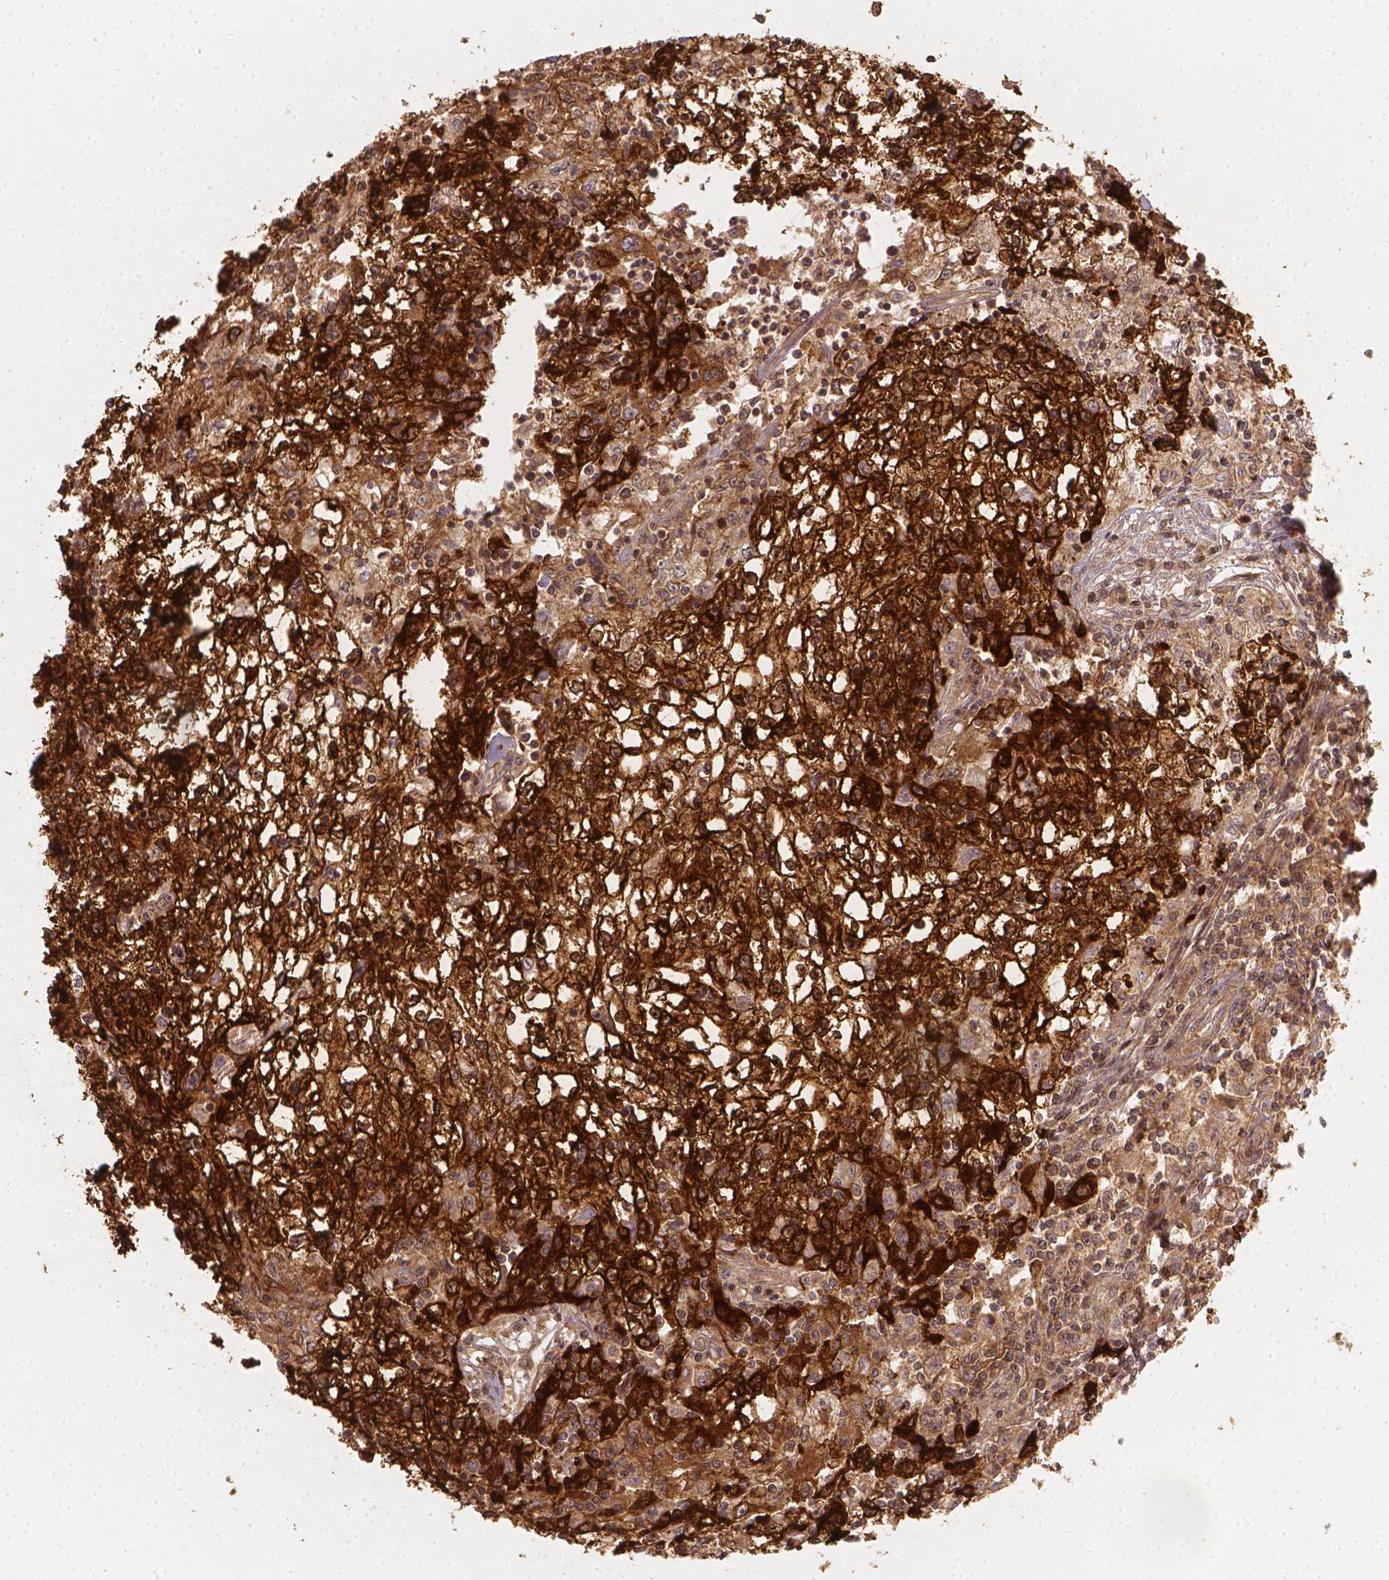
{"staining": {"intensity": "strong", "quantity": ">75%", "location": "cytoplasmic/membranous"}, "tissue": "cervical cancer", "cell_type": "Tumor cells", "image_type": "cancer", "snomed": [{"axis": "morphology", "description": "Squamous cell carcinoma, NOS"}, {"axis": "topography", "description": "Cervix"}], "caption": "IHC micrograph of neoplastic tissue: human cervical squamous cell carcinoma stained using immunohistochemistry (IHC) shows high levels of strong protein expression localized specifically in the cytoplasmic/membranous of tumor cells, appearing as a cytoplasmic/membranous brown color.", "gene": "XPR1", "patient": {"sex": "female", "age": 85}}